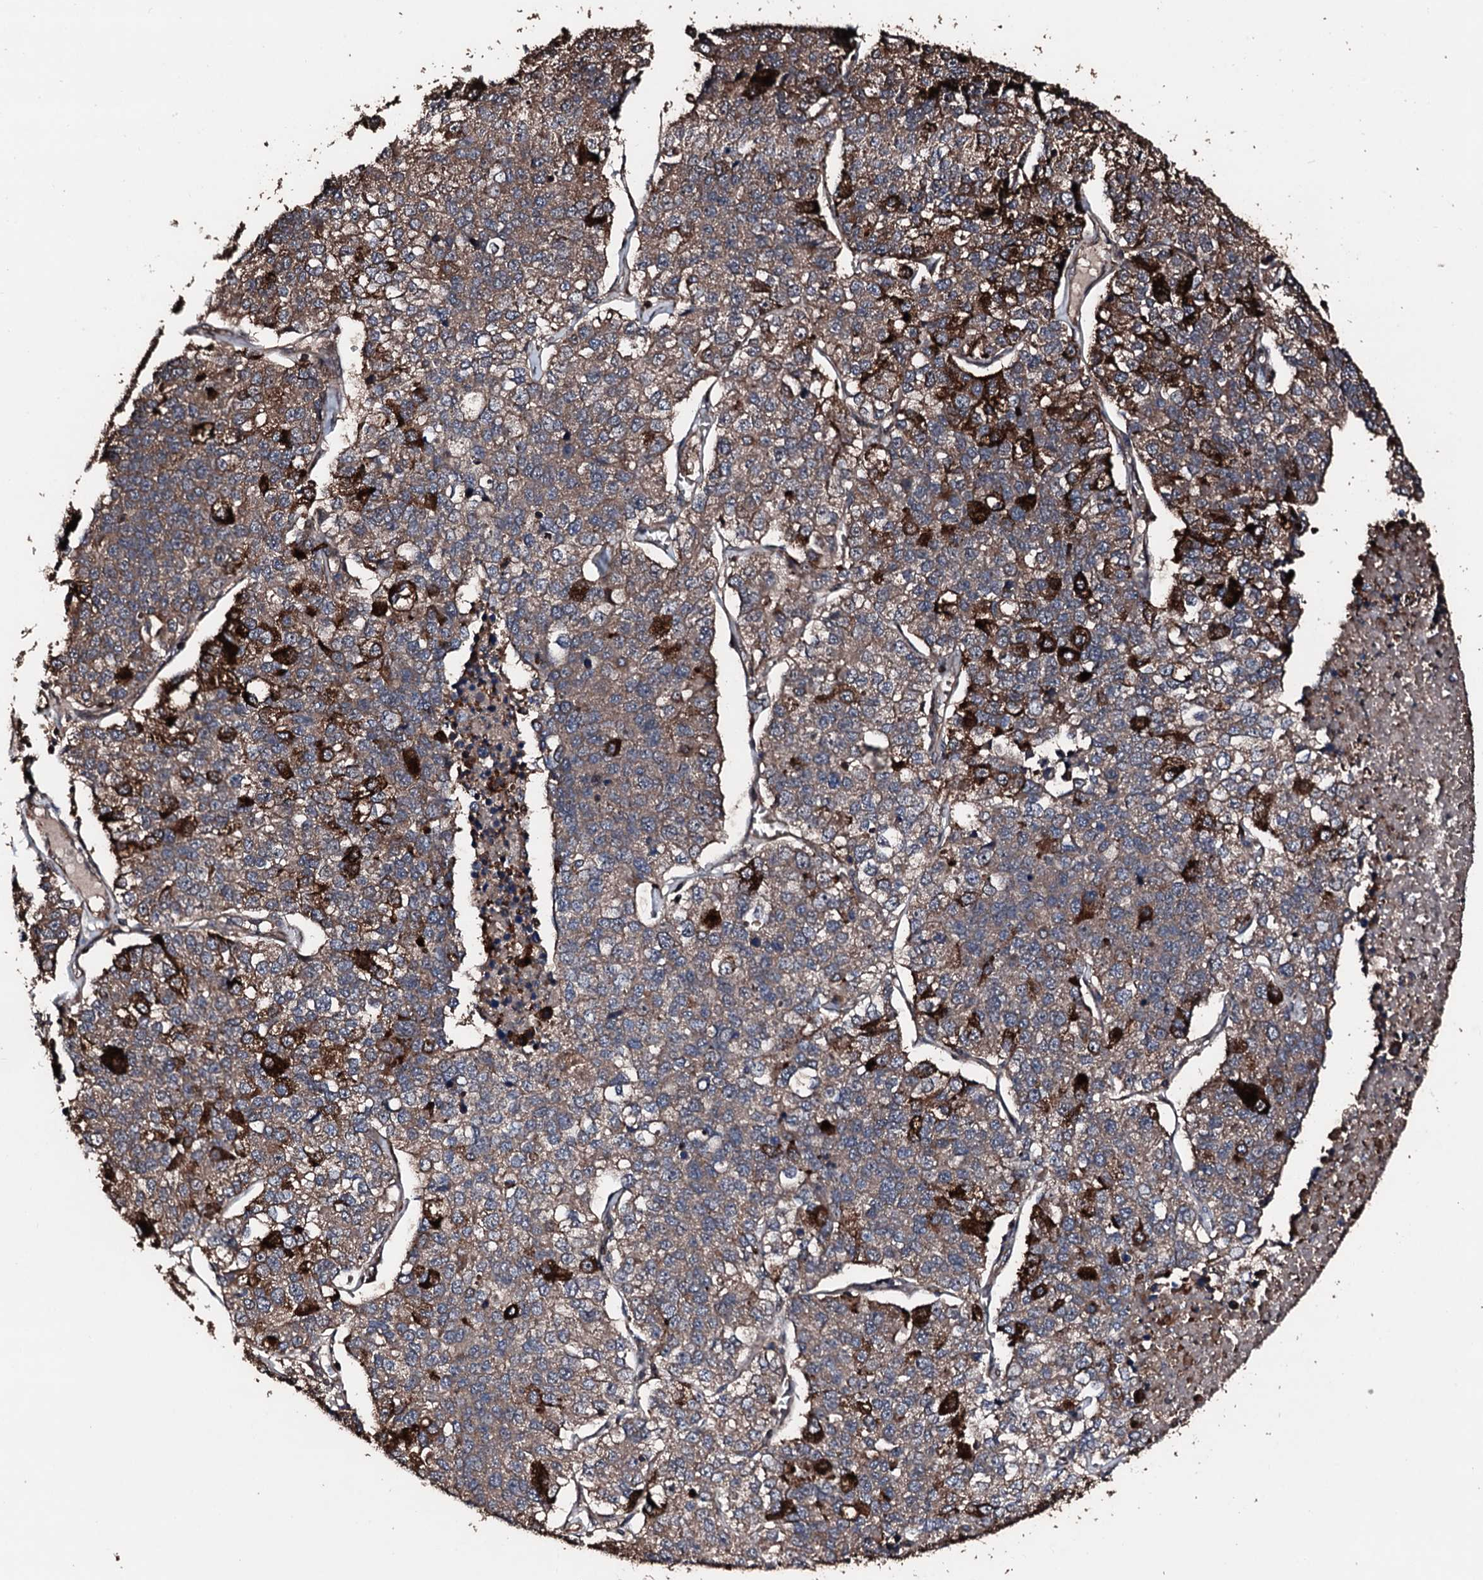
{"staining": {"intensity": "strong", "quantity": "<25%", "location": "cytoplasmic/membranous"}, "tissue": "lung cancer", "cell_type": "Tumor cells", "image_type": "cancer", "snomed": [{"axis": "morphology", "description": "Adenocarcinoma, NOS"}, {"axis": "topography", "description": "Lung"}], "caption": "A brown stain highlights strong cytoplasmic/membranous expression of a protein in human adenocarcinoma (lung) tumor cells.", "gene": "KIF18A", "patient": {"sex": "male", "age": 49}}